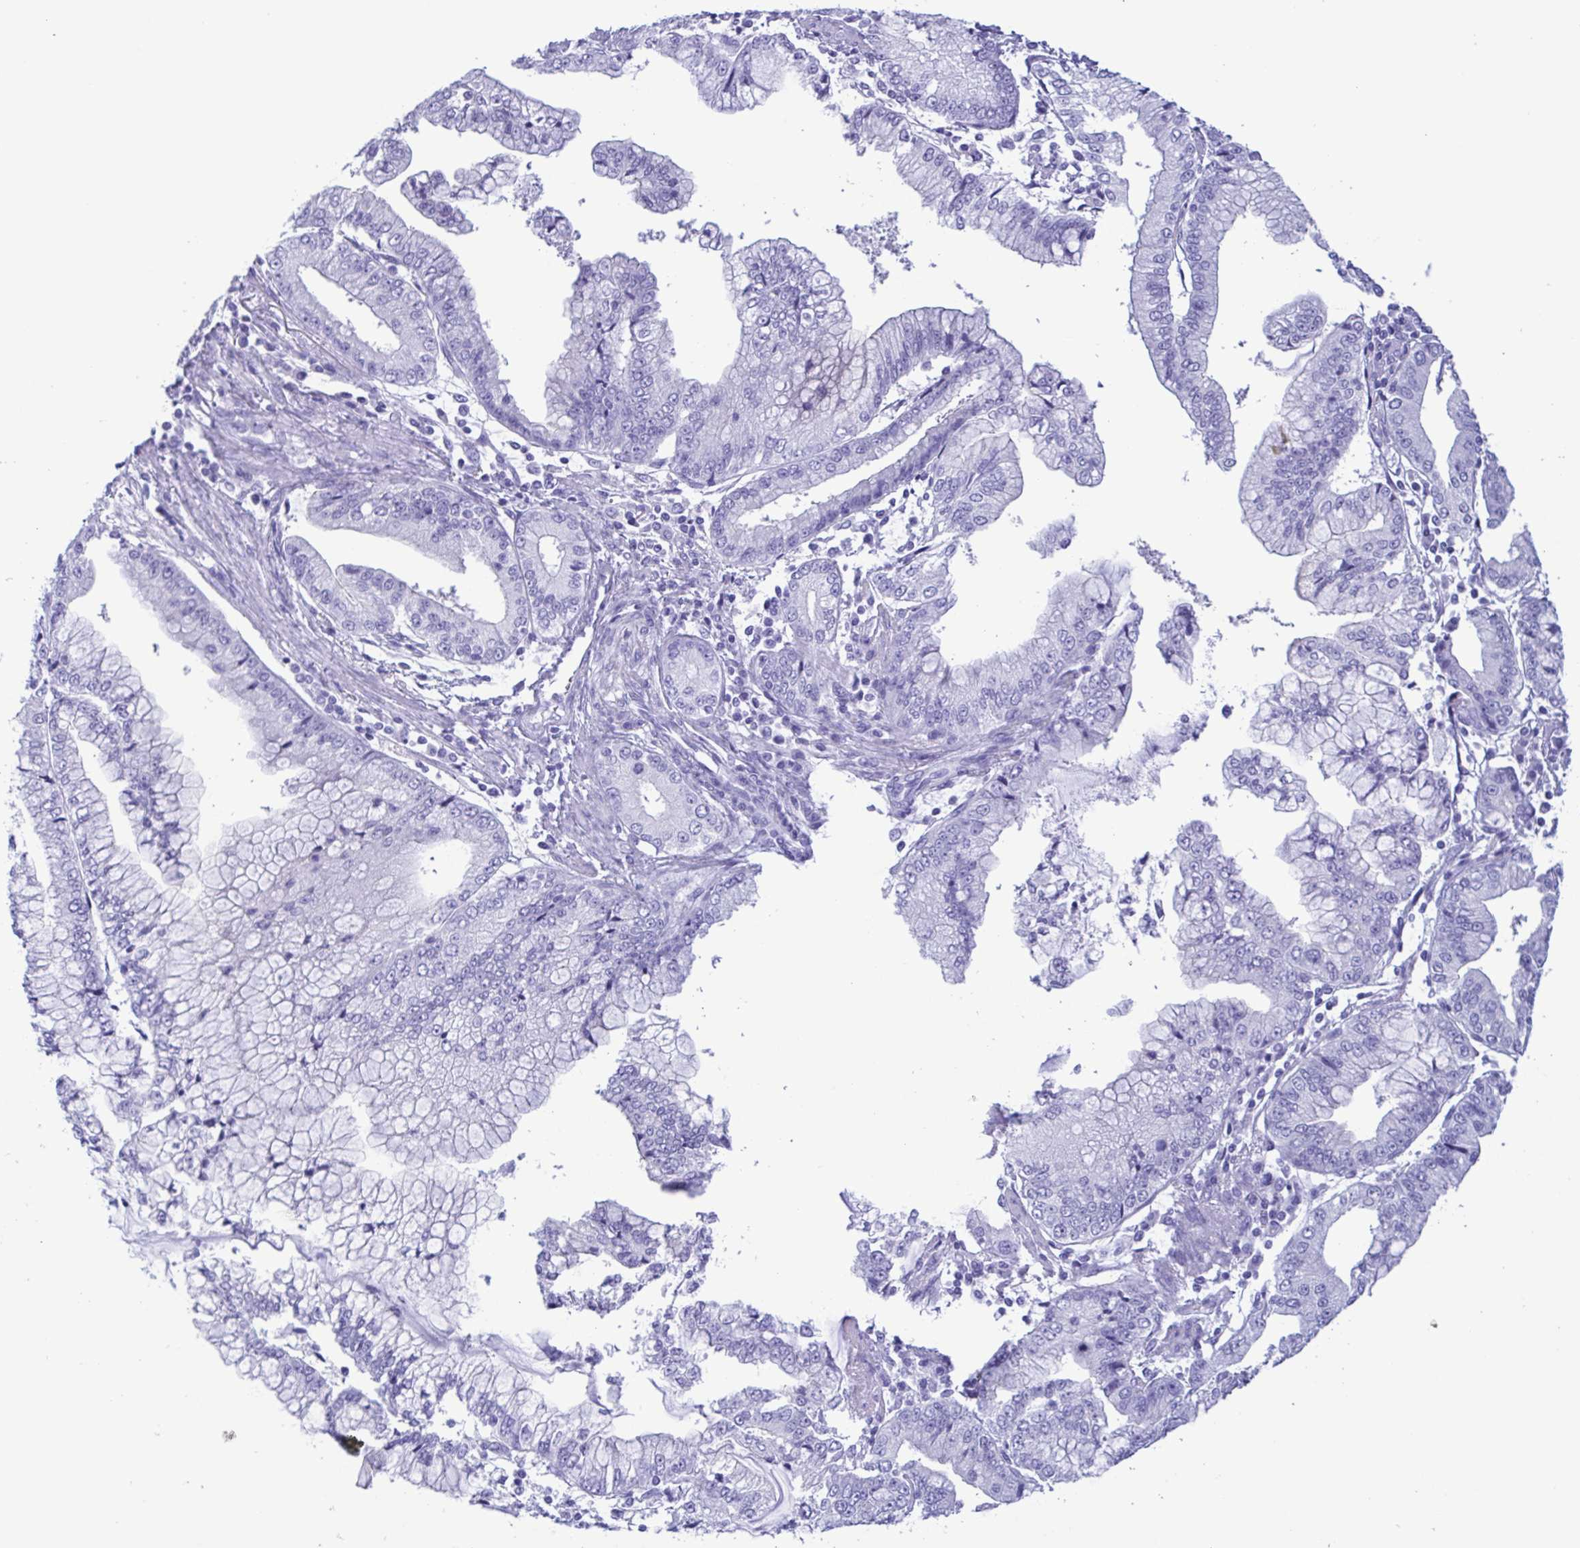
{"staining": {"intensity": "negative", "quantity": "none", "location": "none"}, "tissue": "stomach cancer", "cell_type": "Tumor cells", "image_type": "cancer", "snomed": [{"axis": "morphology", "description": "Adenocarcinoma, NOS"}, {"axis": "topography", "description": "Stomach, upper"}], "caption": "This is a image of immunohistochemistry (IHC) staining of stomach adenocarcinoma, which shows no expression in tumor cells.", "gene": "TSPY2", "patient": {"sex": "female", "age": 74}}